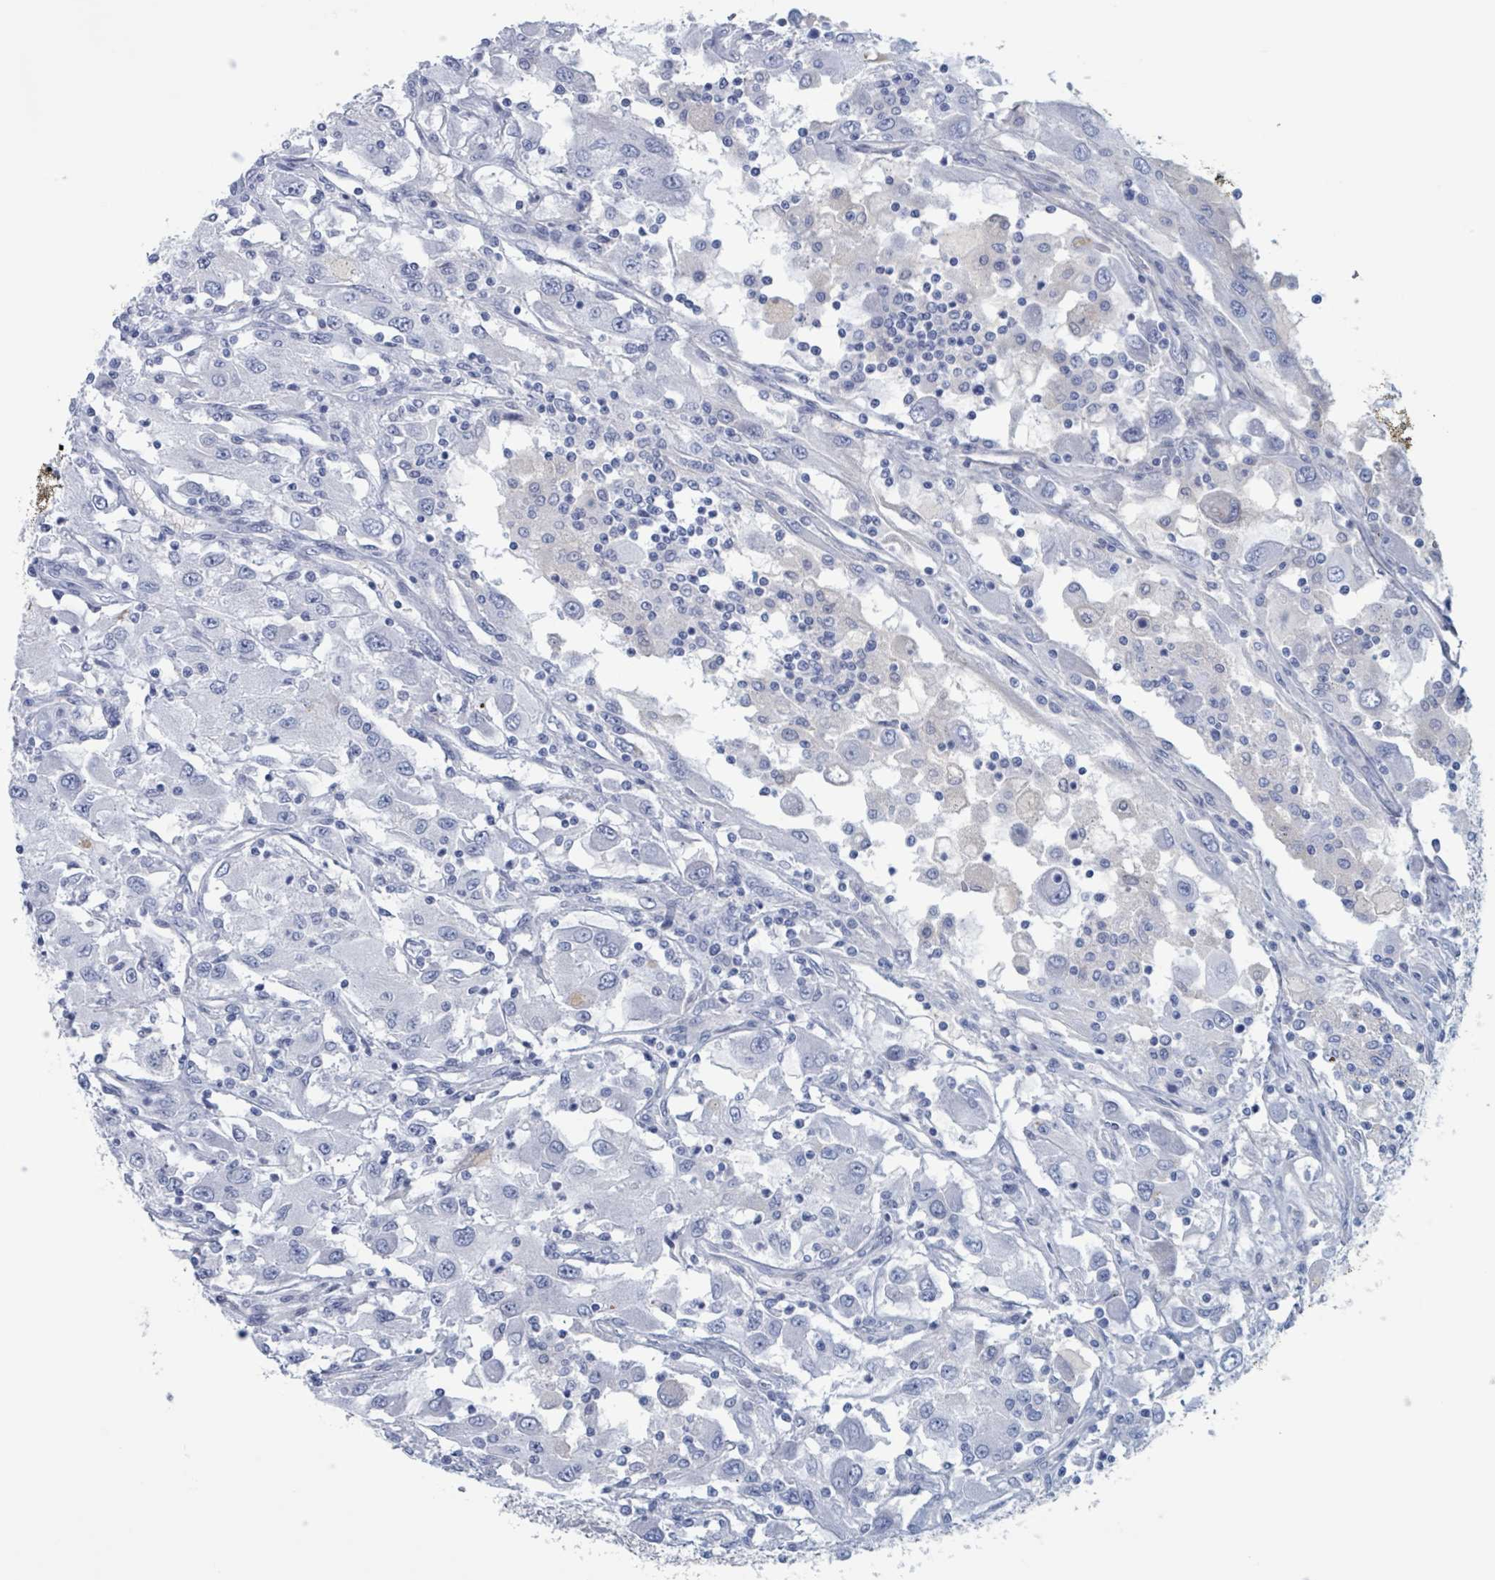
{"staining": {"intensity": "negative", "quantity": "none", "location": "none"}, "tissue": "renal cancer", "cell_type": "Tumor cells", "image_type": "cancer", "snomed": [{"axis": "morphology", "description": "Adenocarcinoma, NOS"}, {"axis": "topography", "description": "Kidney"}], "caption": "DAB (3,3'-diaminobenzidine) immunohistochemical staining of renal cancer reveals no significant positivity in tumor cells.", "gene": "KLK4", "patient": {"sex": "female", "age": 67}}